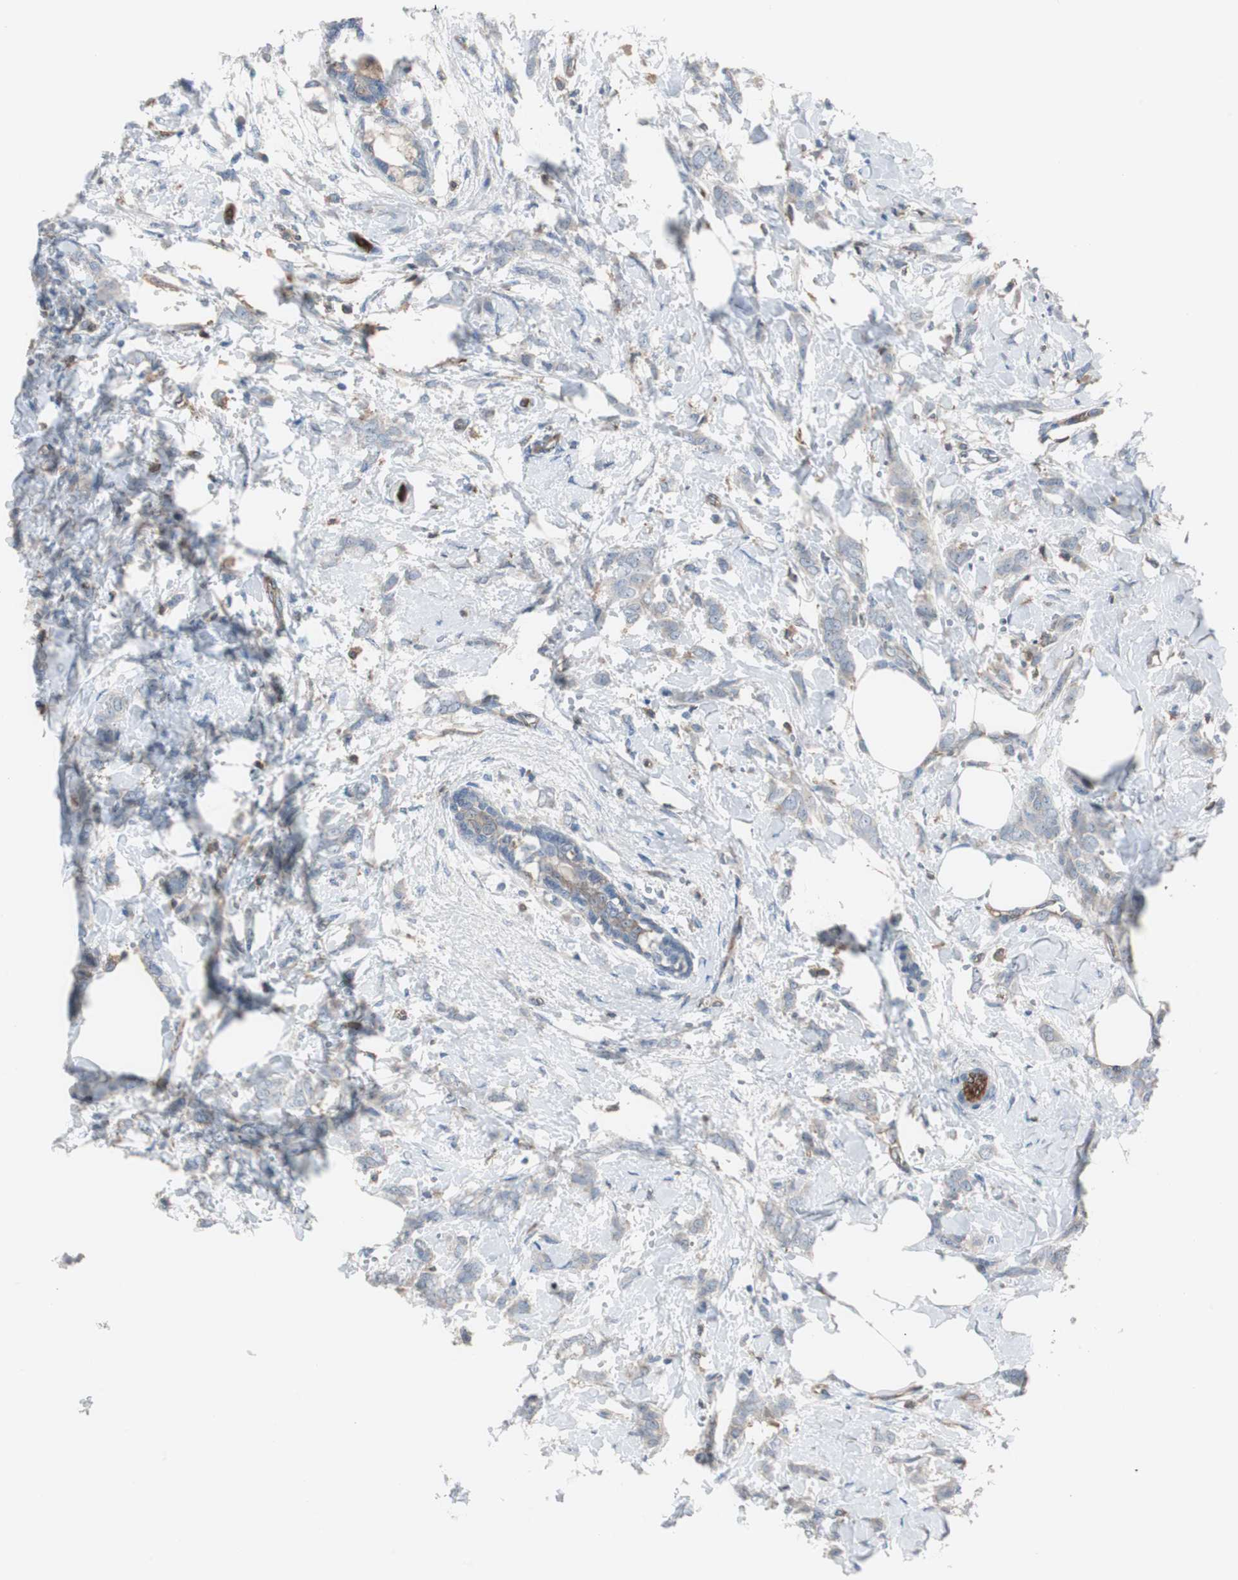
{"staining": {"intensity": "weak", "quantity": "25%-75%", "location": "cytoplasmic/membranous"}, "tissue": "breast cancer", "cell_type": "Tumor cells", "image_type": "cancer", "snomed": [{"axis": "morphology", "description": "Lobular carcinoma, in situ"}, {"axis": "morphology", "description": "Lobular carcinoma"}, {"axis": "topography", "description": "Breast"}], "caption": "Breast cancer (lobular carcinoma in situ) stained with DAB IHC exhibits low levels of weak cytoplasmic/membranous staining in about 25%-75% of tumor cells.", "gene": "SWAP70", "patient": {"sex": "female", "age": 41}}